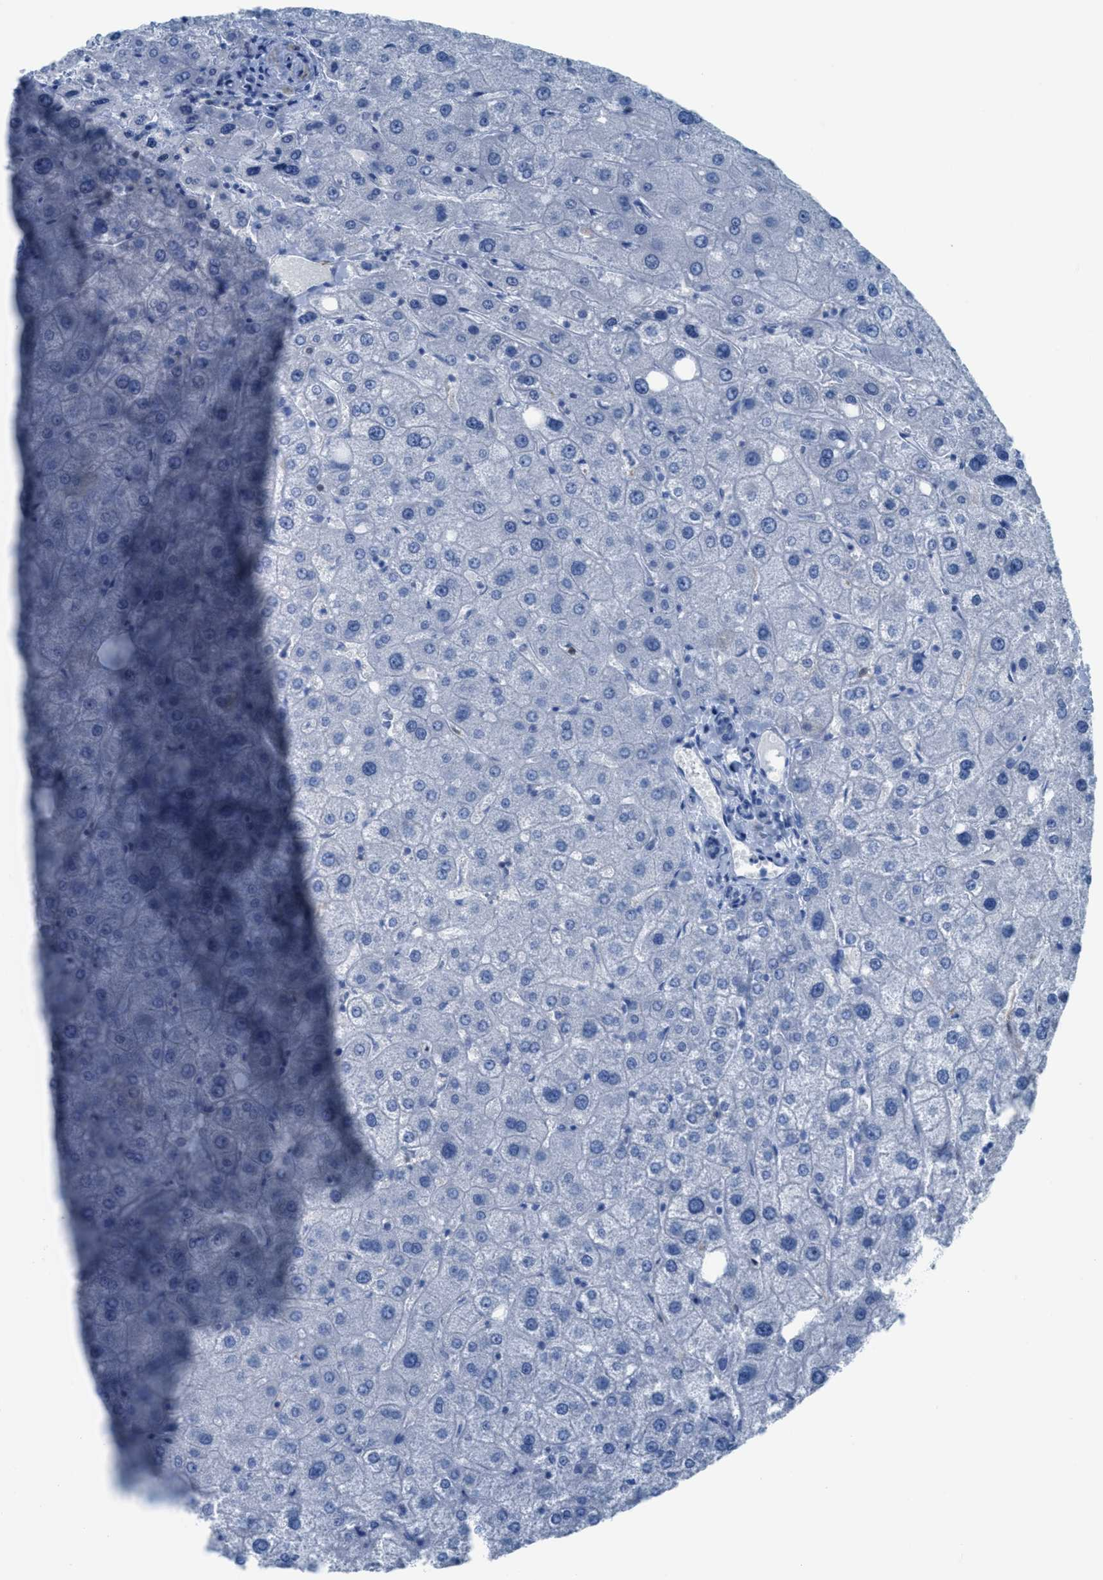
{"staining": {"intensity": "negative", "quantity": "none", "location": "none"}, "tissue": "liver", "cell_type": "Cholangiocytes", "image_type": "normal", "snomed": [{"axis": "morphology", "description": "Normal tissue, NOS"}, {"axis": "topography", "description": "Liver"}], "caption": "This is a micrograph of IHC staining of benign liver, which shows no staining in cholangiocytes.", "gene": "CDKN2A", "patient": {"sex": "male", "age": 73}}